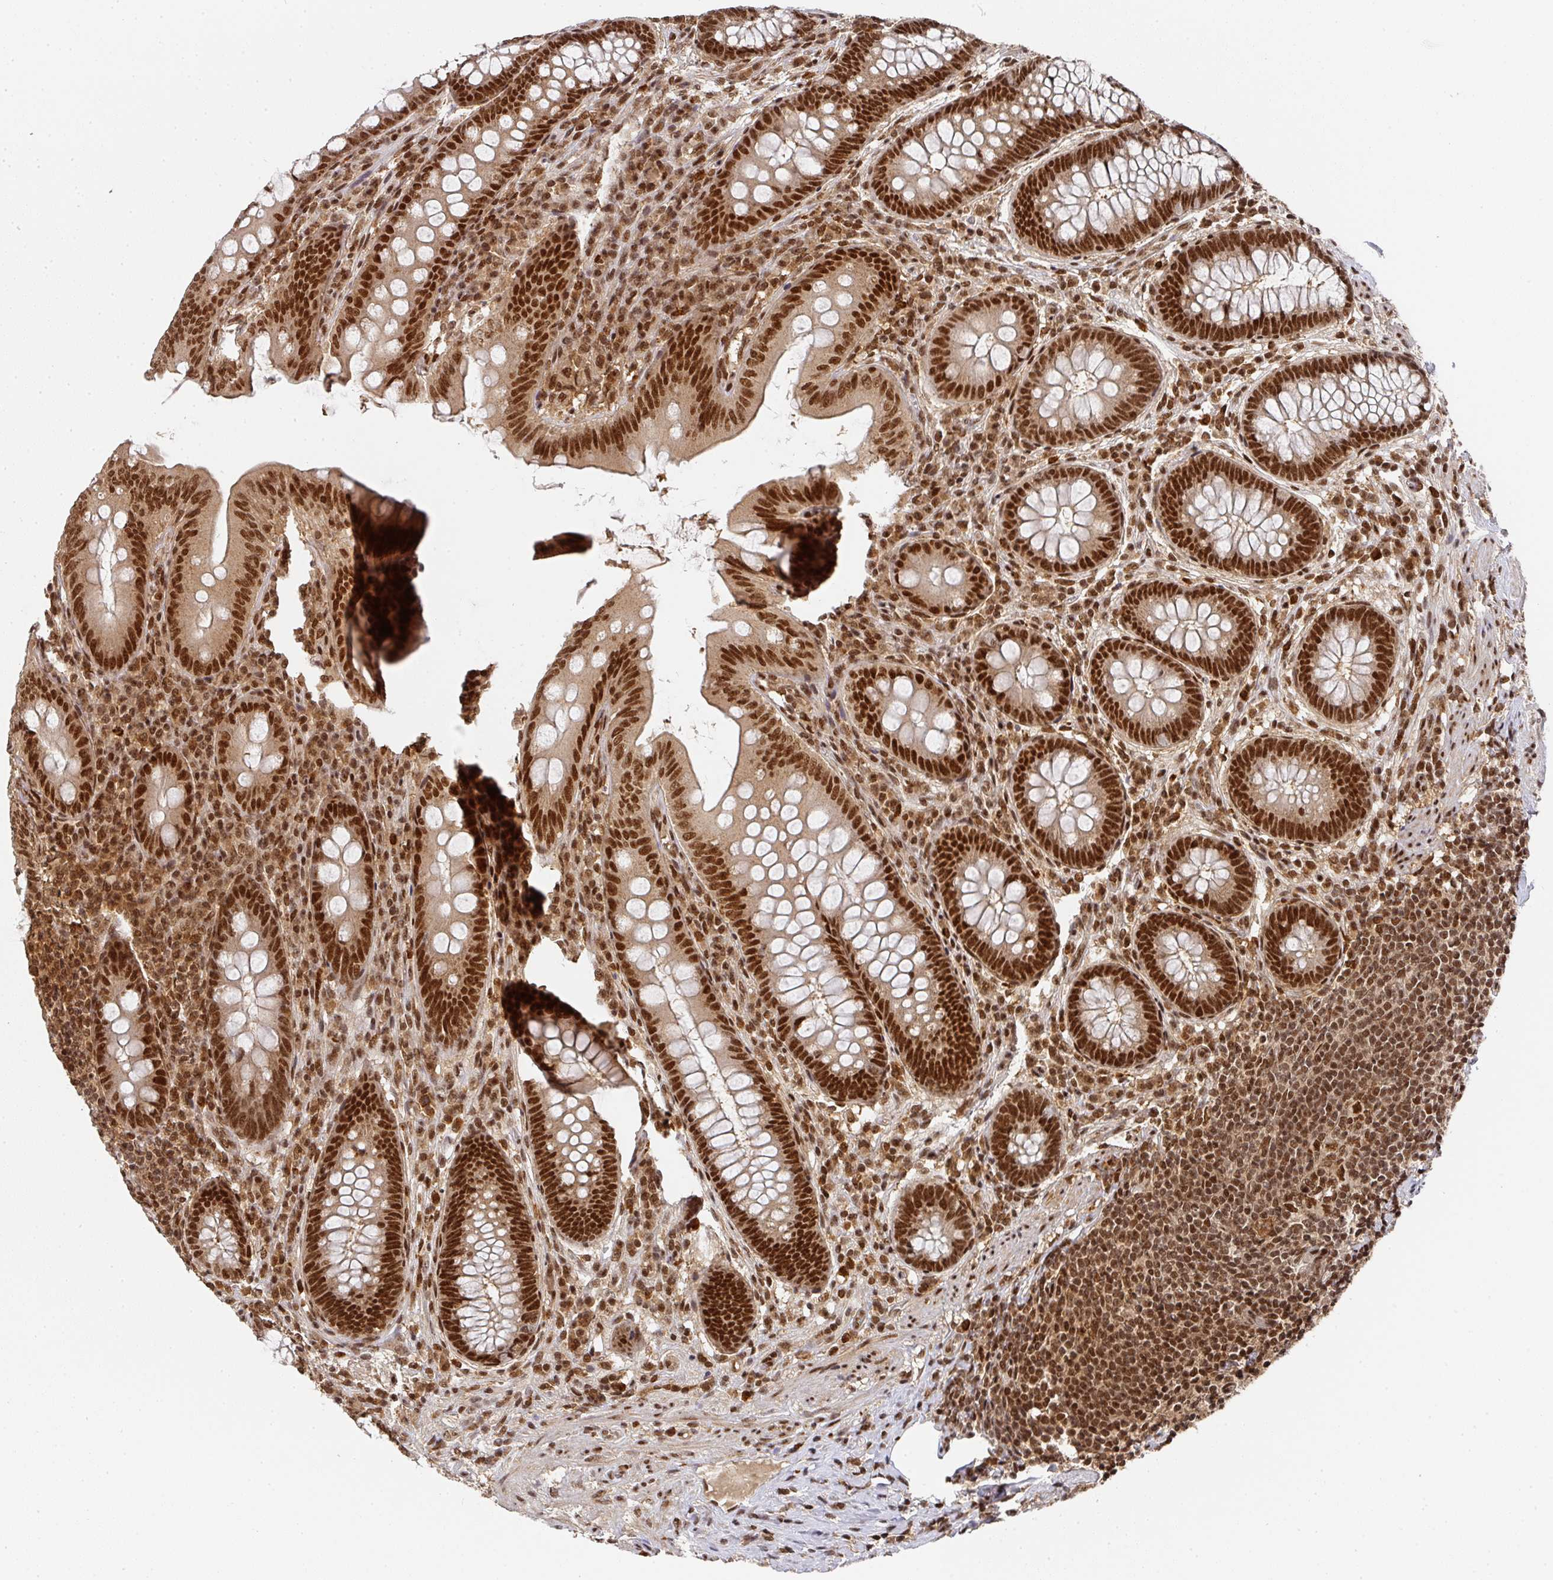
{"staining": {"intensity": "strong", "quantity": ">75%", "location": "nuclear"}, "tissue": "appendix", "cell_type": "Glandular cells", "image_type": "normal", "snomed": [{"axis": "morphology", "description": "Normal tissue, NOS"}, {"axis": "topography", "description": "Appendix"}], "caption": "Normal appendix was stained to show a protein in brown. There is high levels of strong nuclear positivity in approximately >75% of glandular cells.", "gene": "DIDO1", "patient": {"sex": "male", "age": 71}}